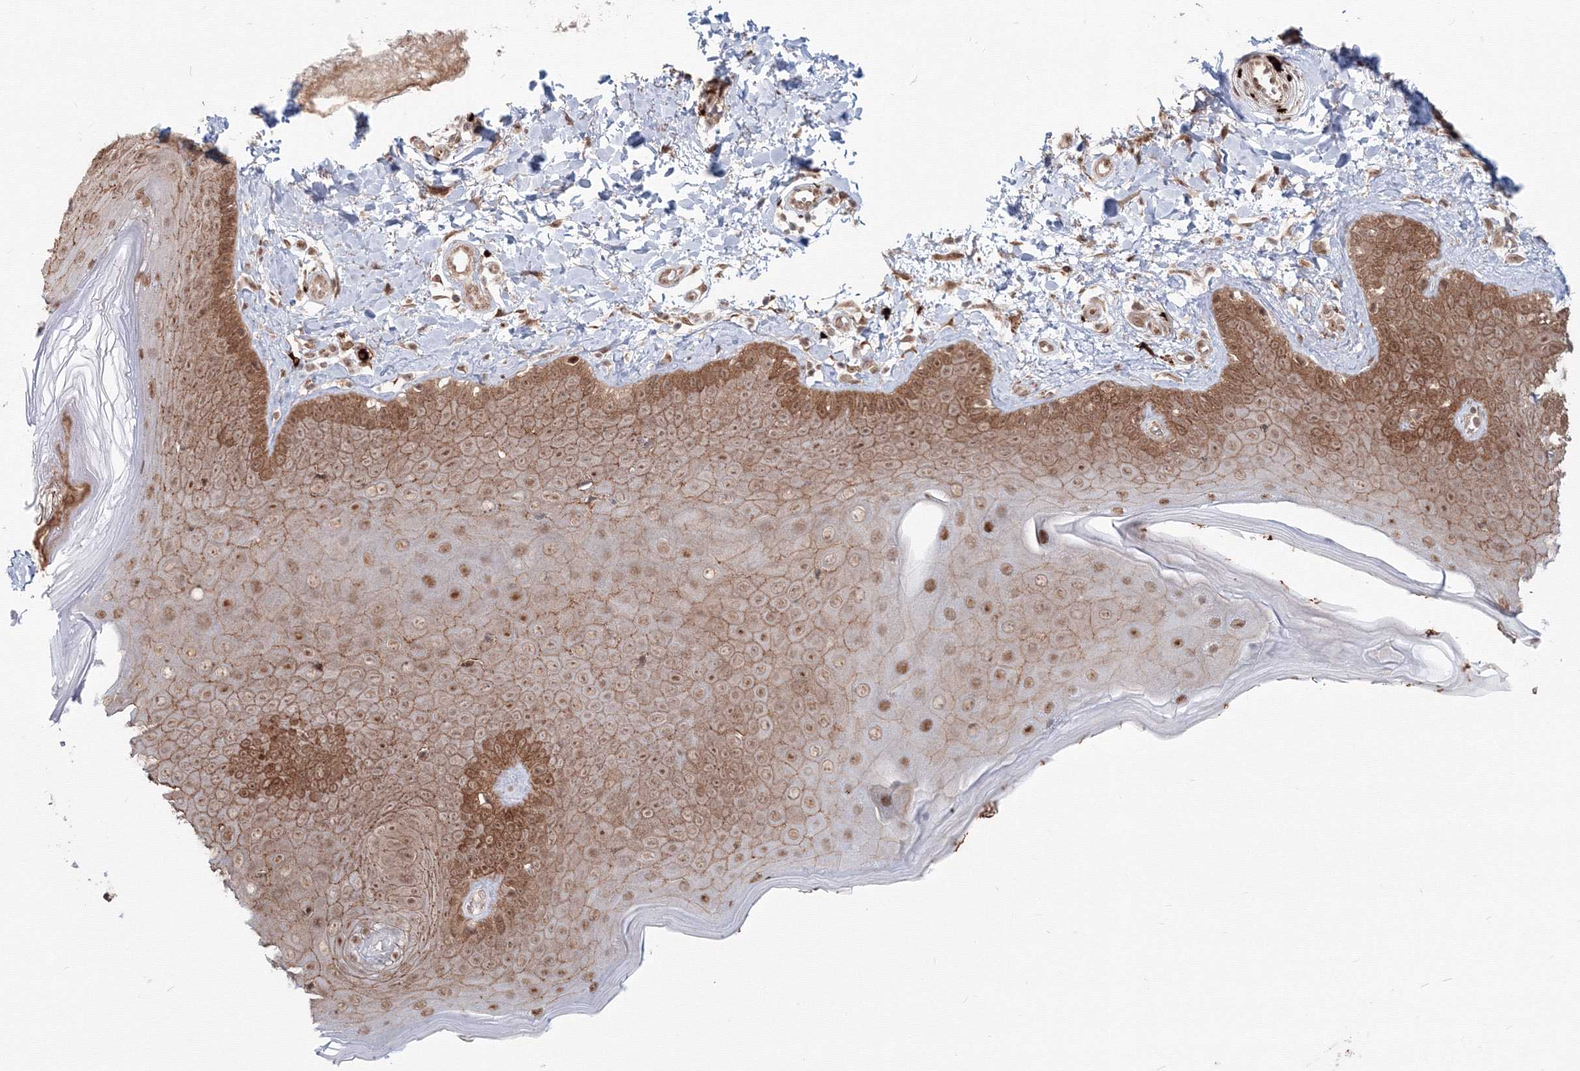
{"staining": {"intensity": "moderate", "quantity": ">75%", "location": "cytoplasmic/membranous"}, "tissue": "skin", "cell_type": "Fibroblasts", "image_type": "normal", "snomed": [{"axis": "morphology", "description": "Normal tissue, NOS"}, {"axis": "topography", "description": "Skin"}], "caption": "Protein staining of normal skin exhibits moderate cytoplasmic/membranous positivity in approximately >75% of fibroblasts. The staining was performed using DAB to visualize the protein expression in brown, while the nuclei were stained in blue with hematoxylin (Magnification: 20x).", "gene": "SH3PXD2A", "patient": {"sex": "male", "age": 52}}